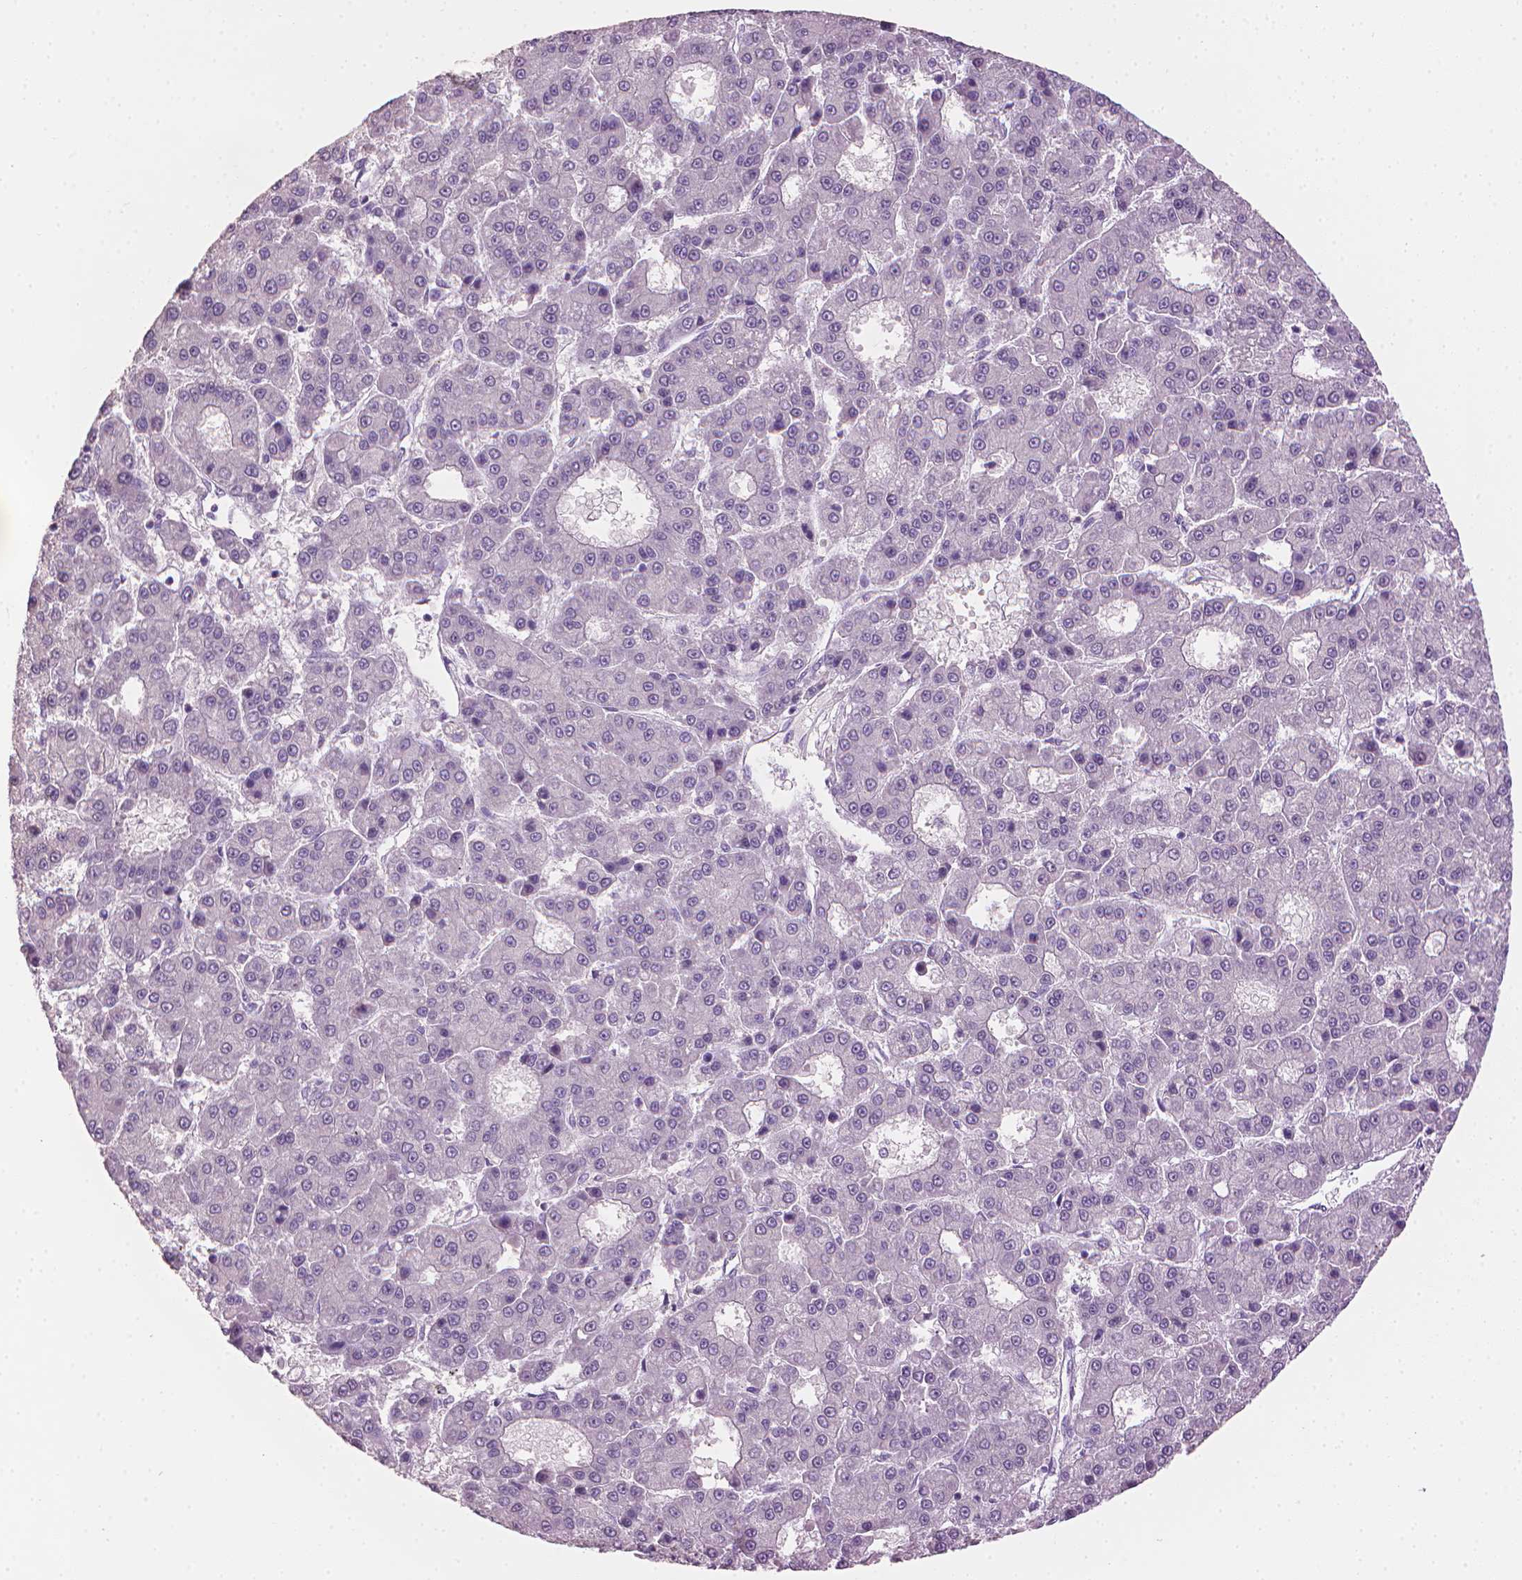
{"staining": {"intensity": "negative", "quantity": "none", "location": "none"}, "tissue": "liver cancer", "cell_type": "Tumor cells", "image_type": "cancer", "snomed": [{"axis": "morphology", "description": "Carcinoma, Hepatocellular, NOS"}, {"axis": "topography", "description": "Liver"}], "caption": "Tumor cells show no significant staining in hepatocellular carcinoma (liver).", "gene": "MLANA", "patient": {"sex": "male", "age": 70}}